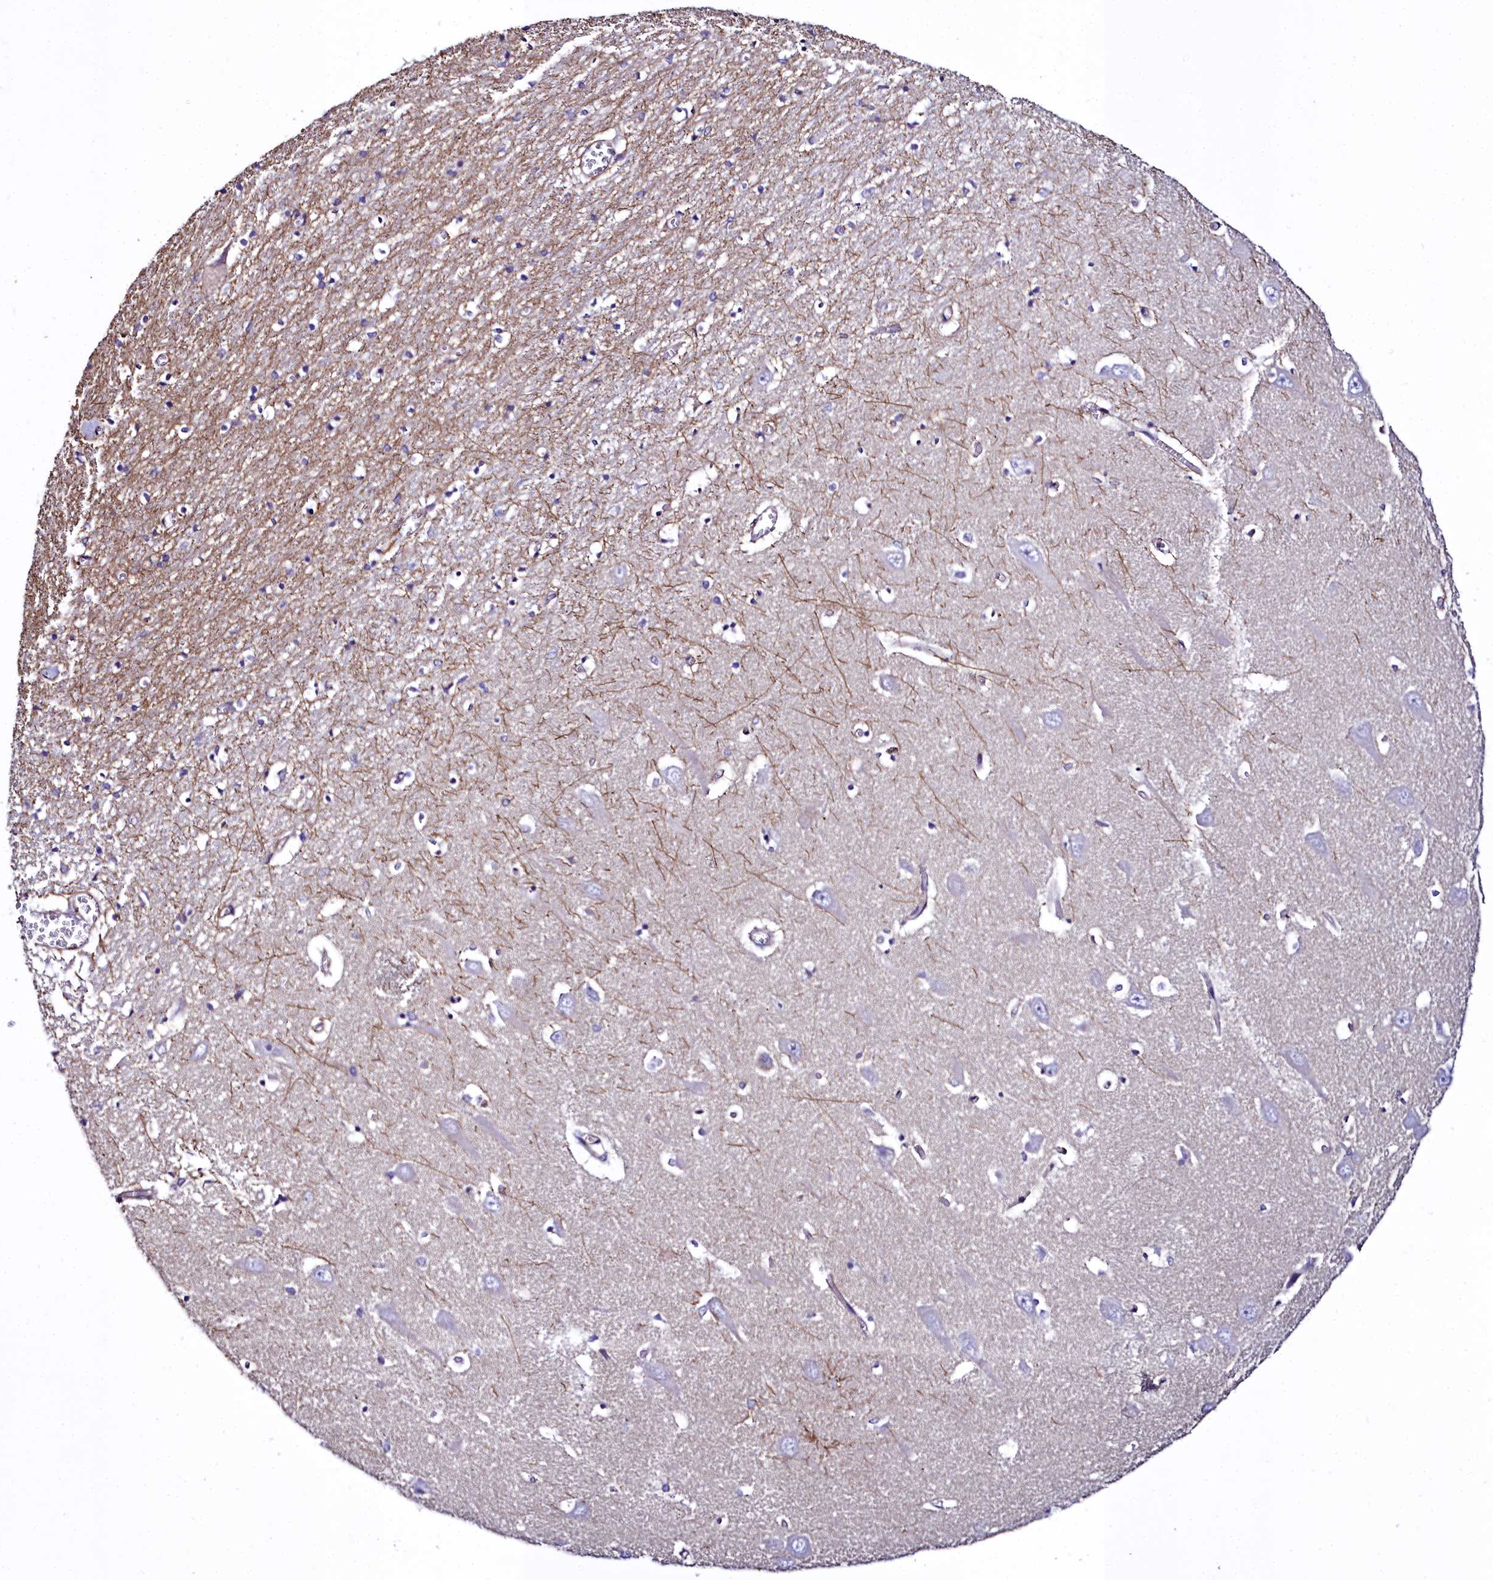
{"staining": {"intensity": "negative", "quantity": "none", "location": "none"}, "tissue": "hippocampus", "cell_type": "Glial cells", "image_type": "normal", "snomed": [{"axis": "morphology", "description": "Normal tissue, NOS"}, {"axis": "topography", "description": "Hippocampus"}], "caption": "Hippocampus was stained to show a protein in brown. There is no significant expression in glial cells. (Stains: DAB IHC with hematoxylin counter stain, Microscopy: brightfield microscopy at high magnification).", "gene": "FADS3", "patient": {"sex": "male", "age": 70}}